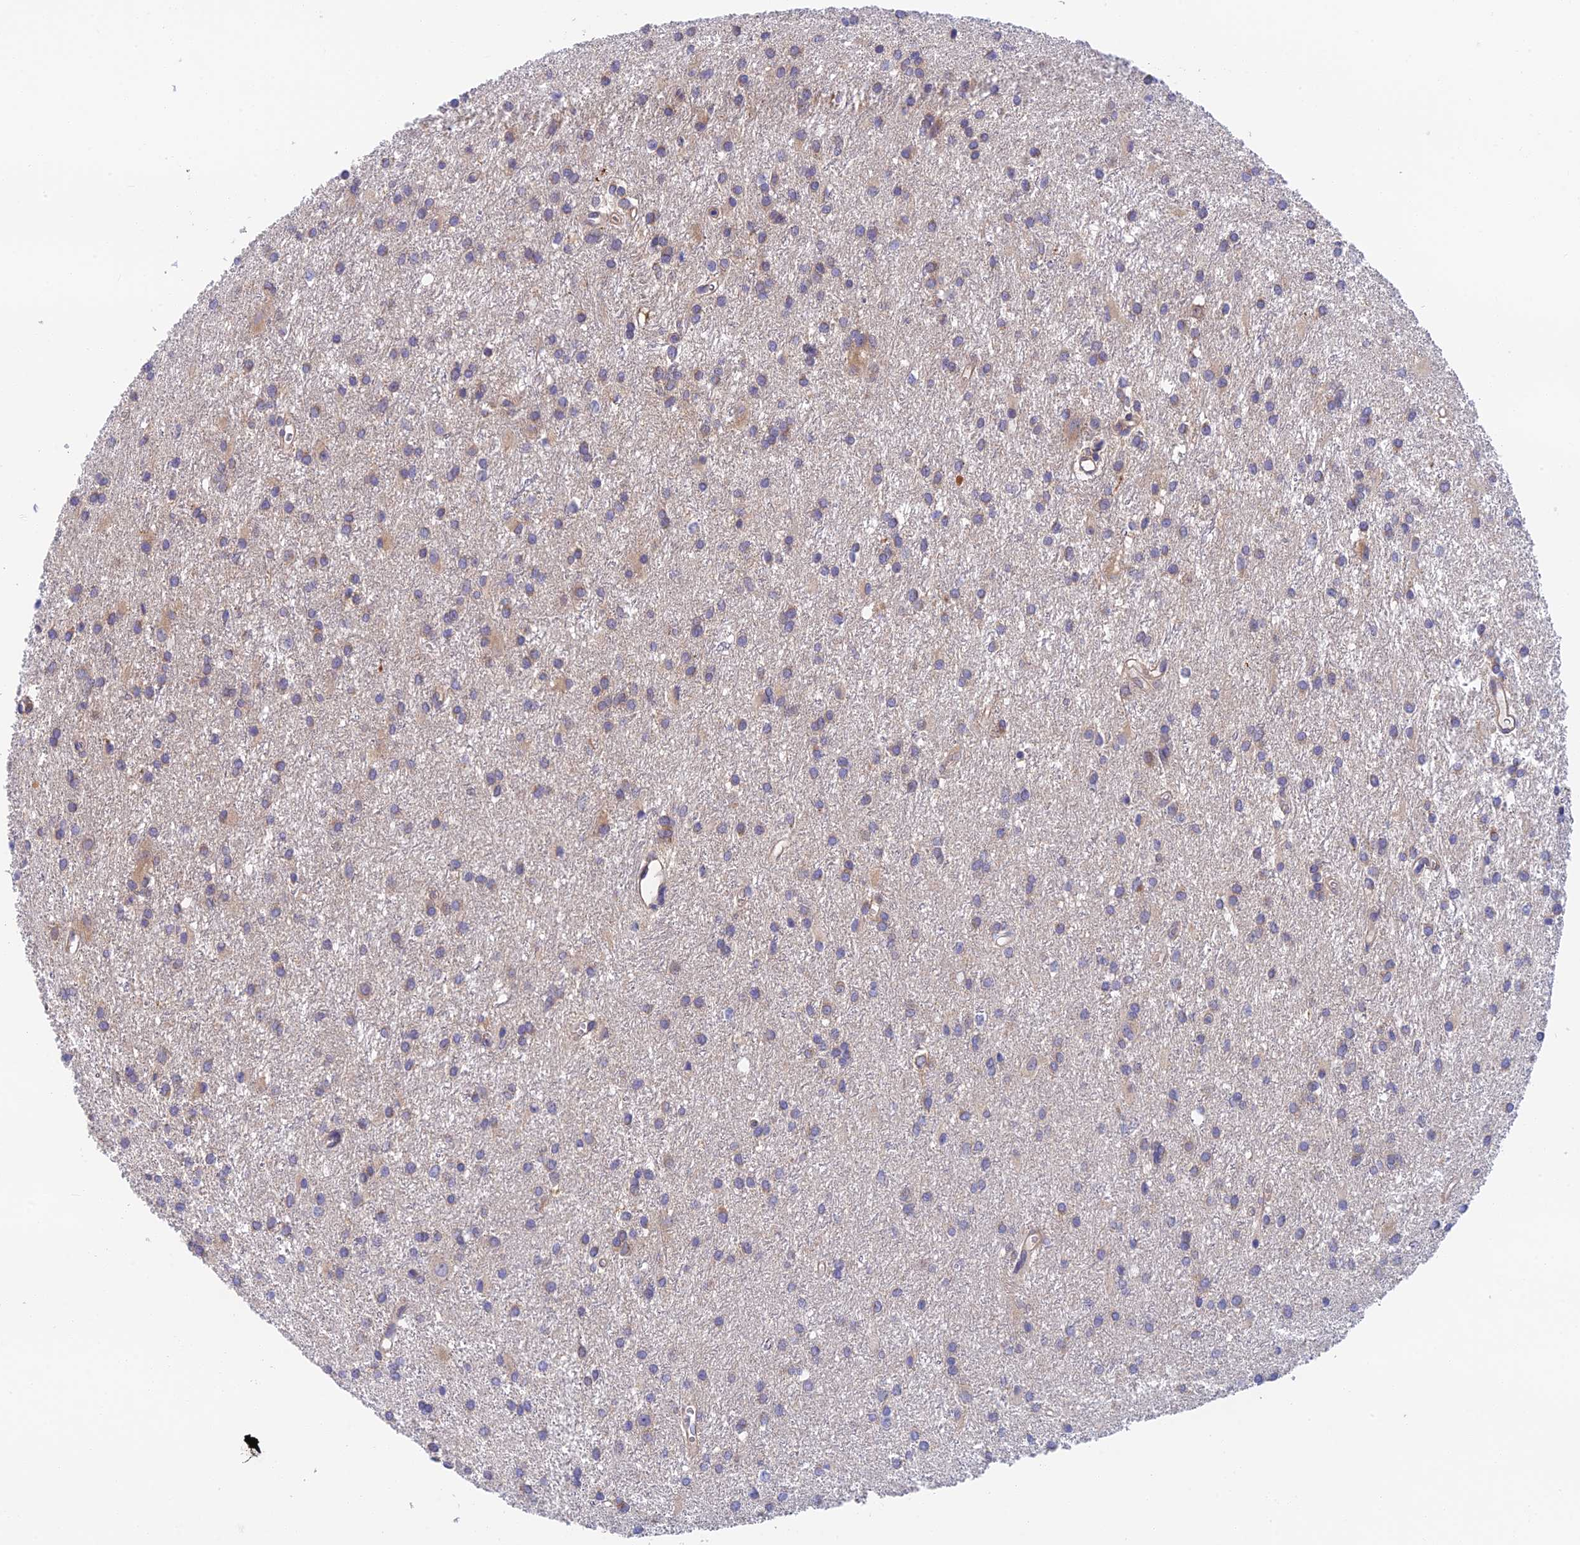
{"staining": {"intensity": "weak", "quantity": "25%-75%", "location": "cytoplasmic/membranous"}, "tissue": "glioma", "cell_type": "Tumor cells", "image_type": "cancer", "snomed": [{"axis": "morphology", "description": "Glioma, malignant, High grade"}, {"axis": "topography", "description": "Brain"}], "caption": "There is low levels of weak cytoplasmic/membranous staining in tumor cells of malignant glioma (high-grade), as demonstrated by immunohistochemical staining (brown color).", "gene": "RANBP6", "patient": {"sex": "female", "age": 50}}